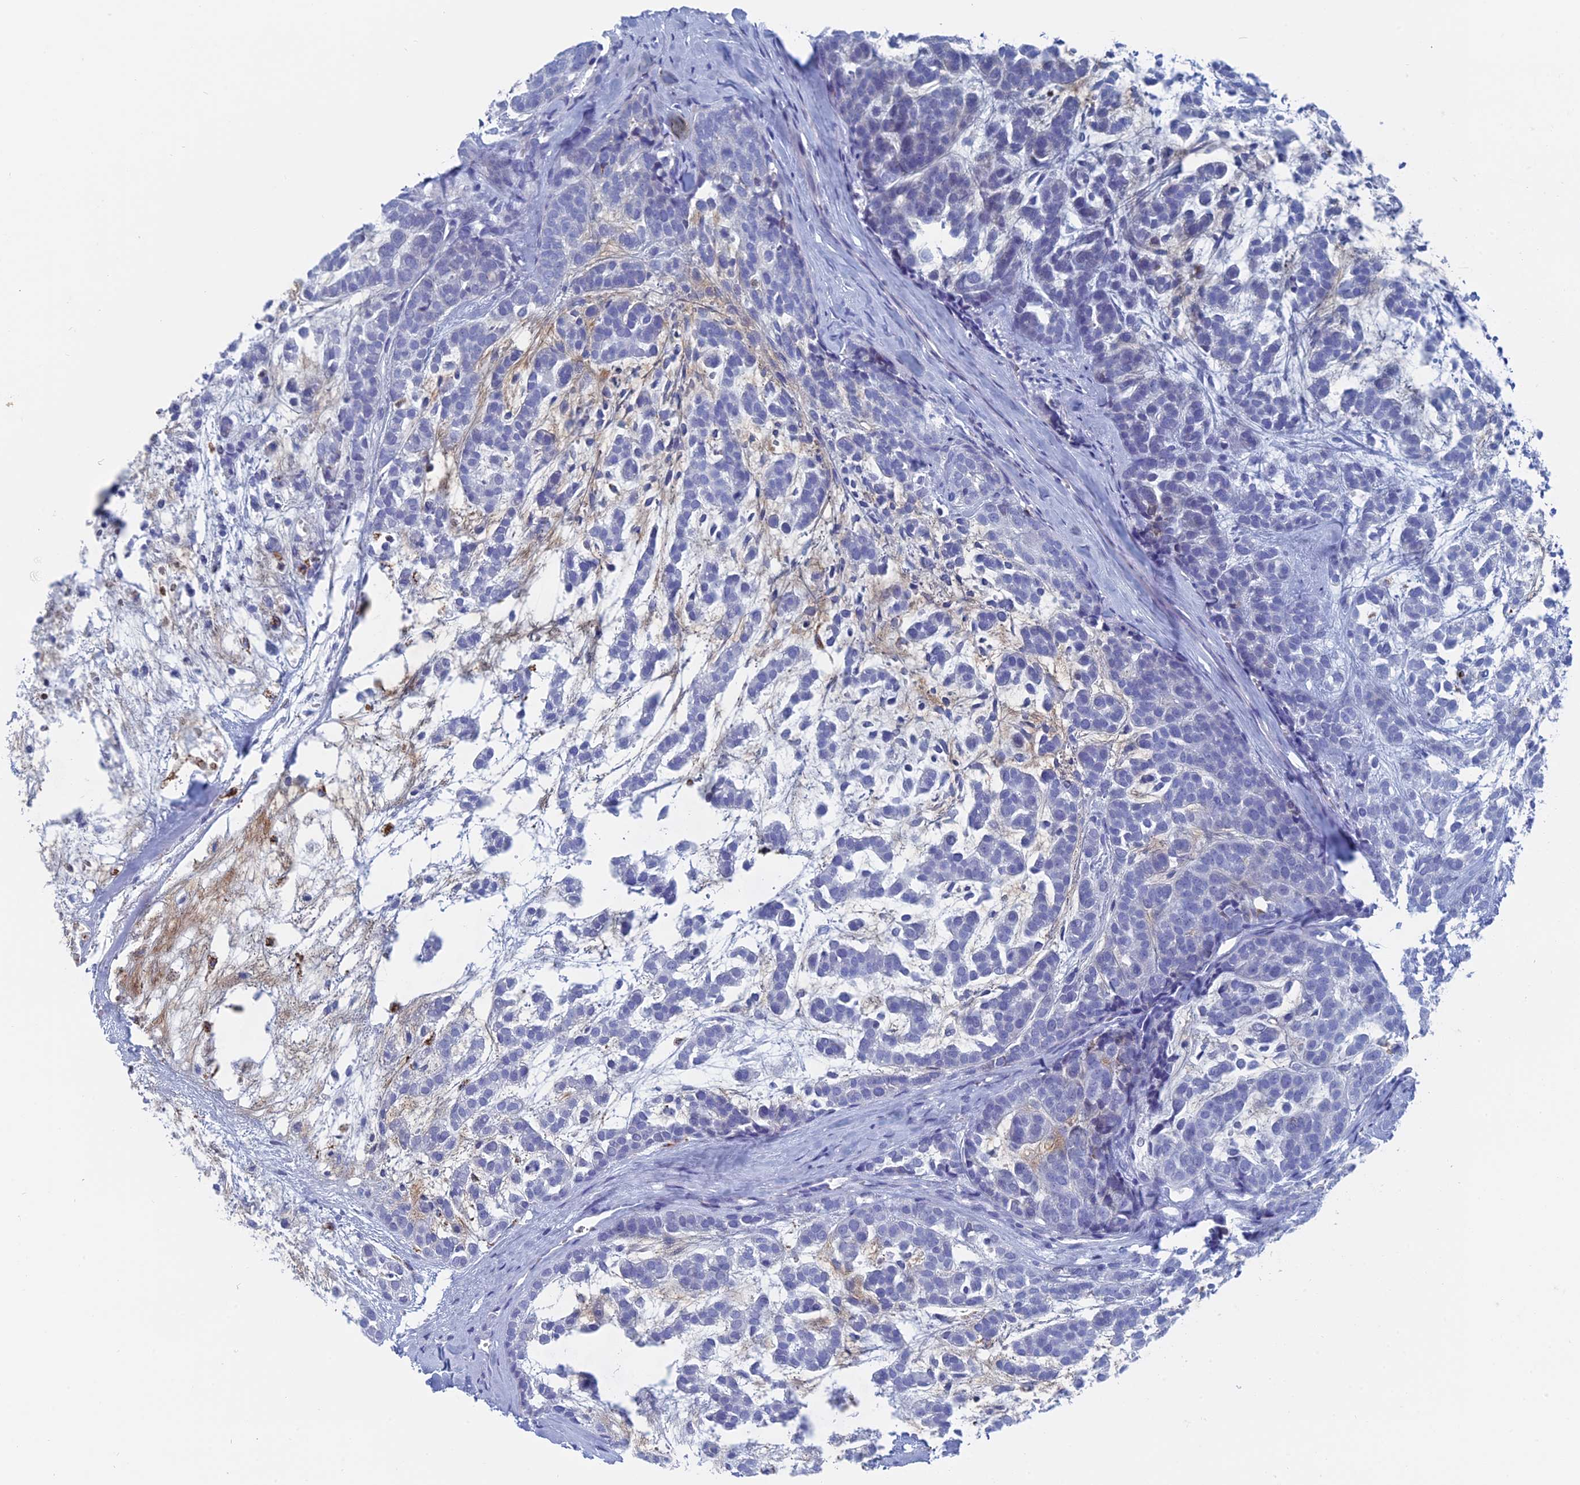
{"staining": {"intensity": "negative", "quantity": "none", "location": "none"}, "tissue": "head and neck cancer", "cell_type": "Tumor cells", "image_type": "cancer", "snomed": [{"axis": "morphology", "description": "Adenocarcinoma, NOS"}, {"axis": "morphology", "description": "Adenoma, NOS"}, {"axis": "topography", "description": "Head-Neck"}], "caption": "Immunohistochemical staining of human head and neck adenocarcinoma displays no significant expression in tumor cells.", "gene": "ALMS1", "patient": {"sex": "female", "age": 55}}